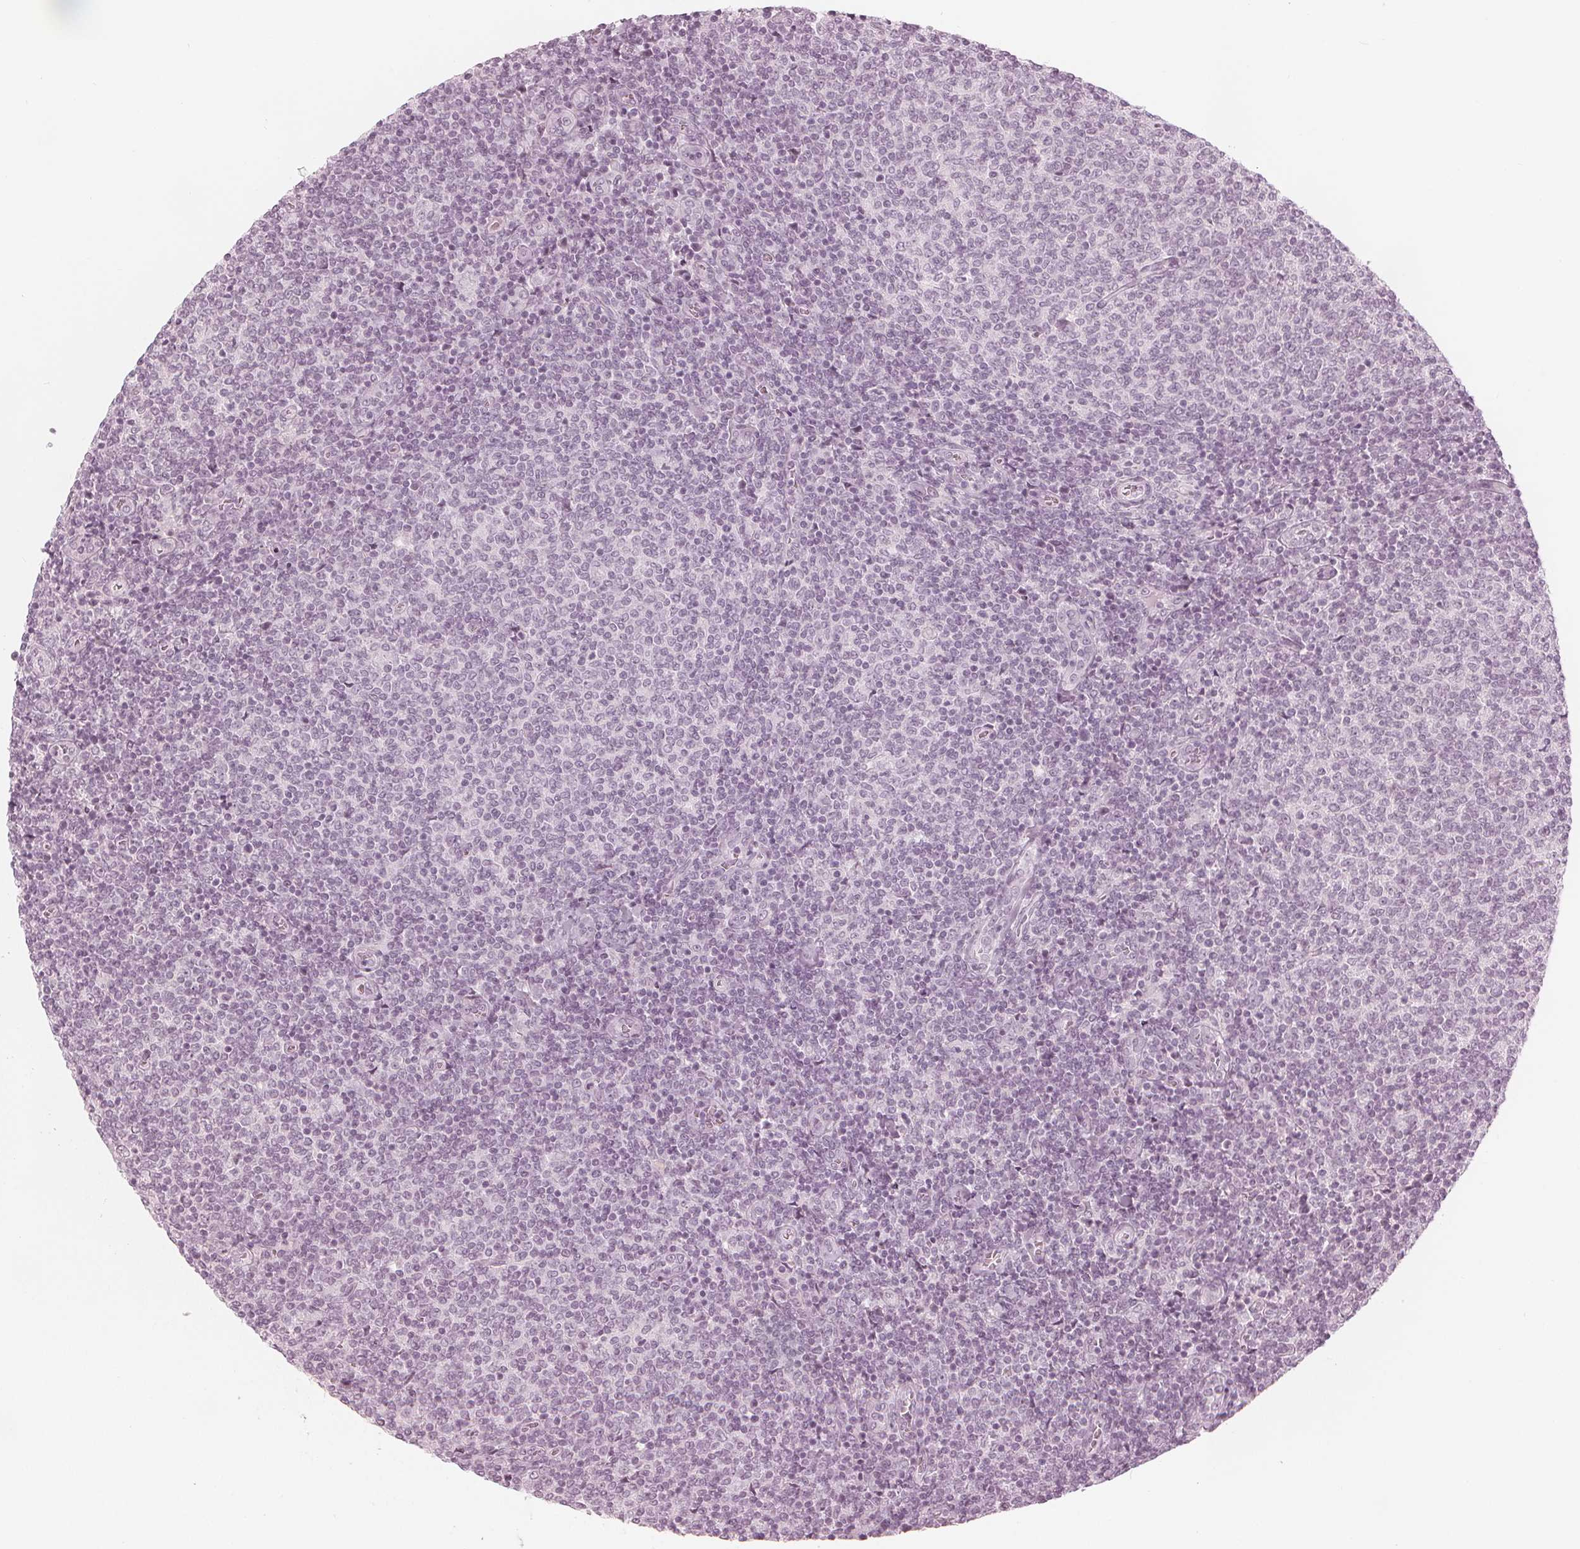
{"staining": {"intensity": "negative", "quantity": "none", "location": "none"}, "tissue": "lymphoma", "cell_type": "Tumor cells", "image_type": "cancer", "snomed": [{"axis": "morphology", "description": "Malignant lymphoma, non-Hodgkin's type, Low grade"}, {"axis": "topography", "description": "Lymph node"}], "caption": "An IHC image of malignant lymphoma, non-Hodgkin's type (low-grade) is shown. There is no staining in tumor cells of malignant lymphoma, non-Hodgkin's type (low-grade).", "gene": "PAEP", "patient": {"sex": "male", "age": 52}}